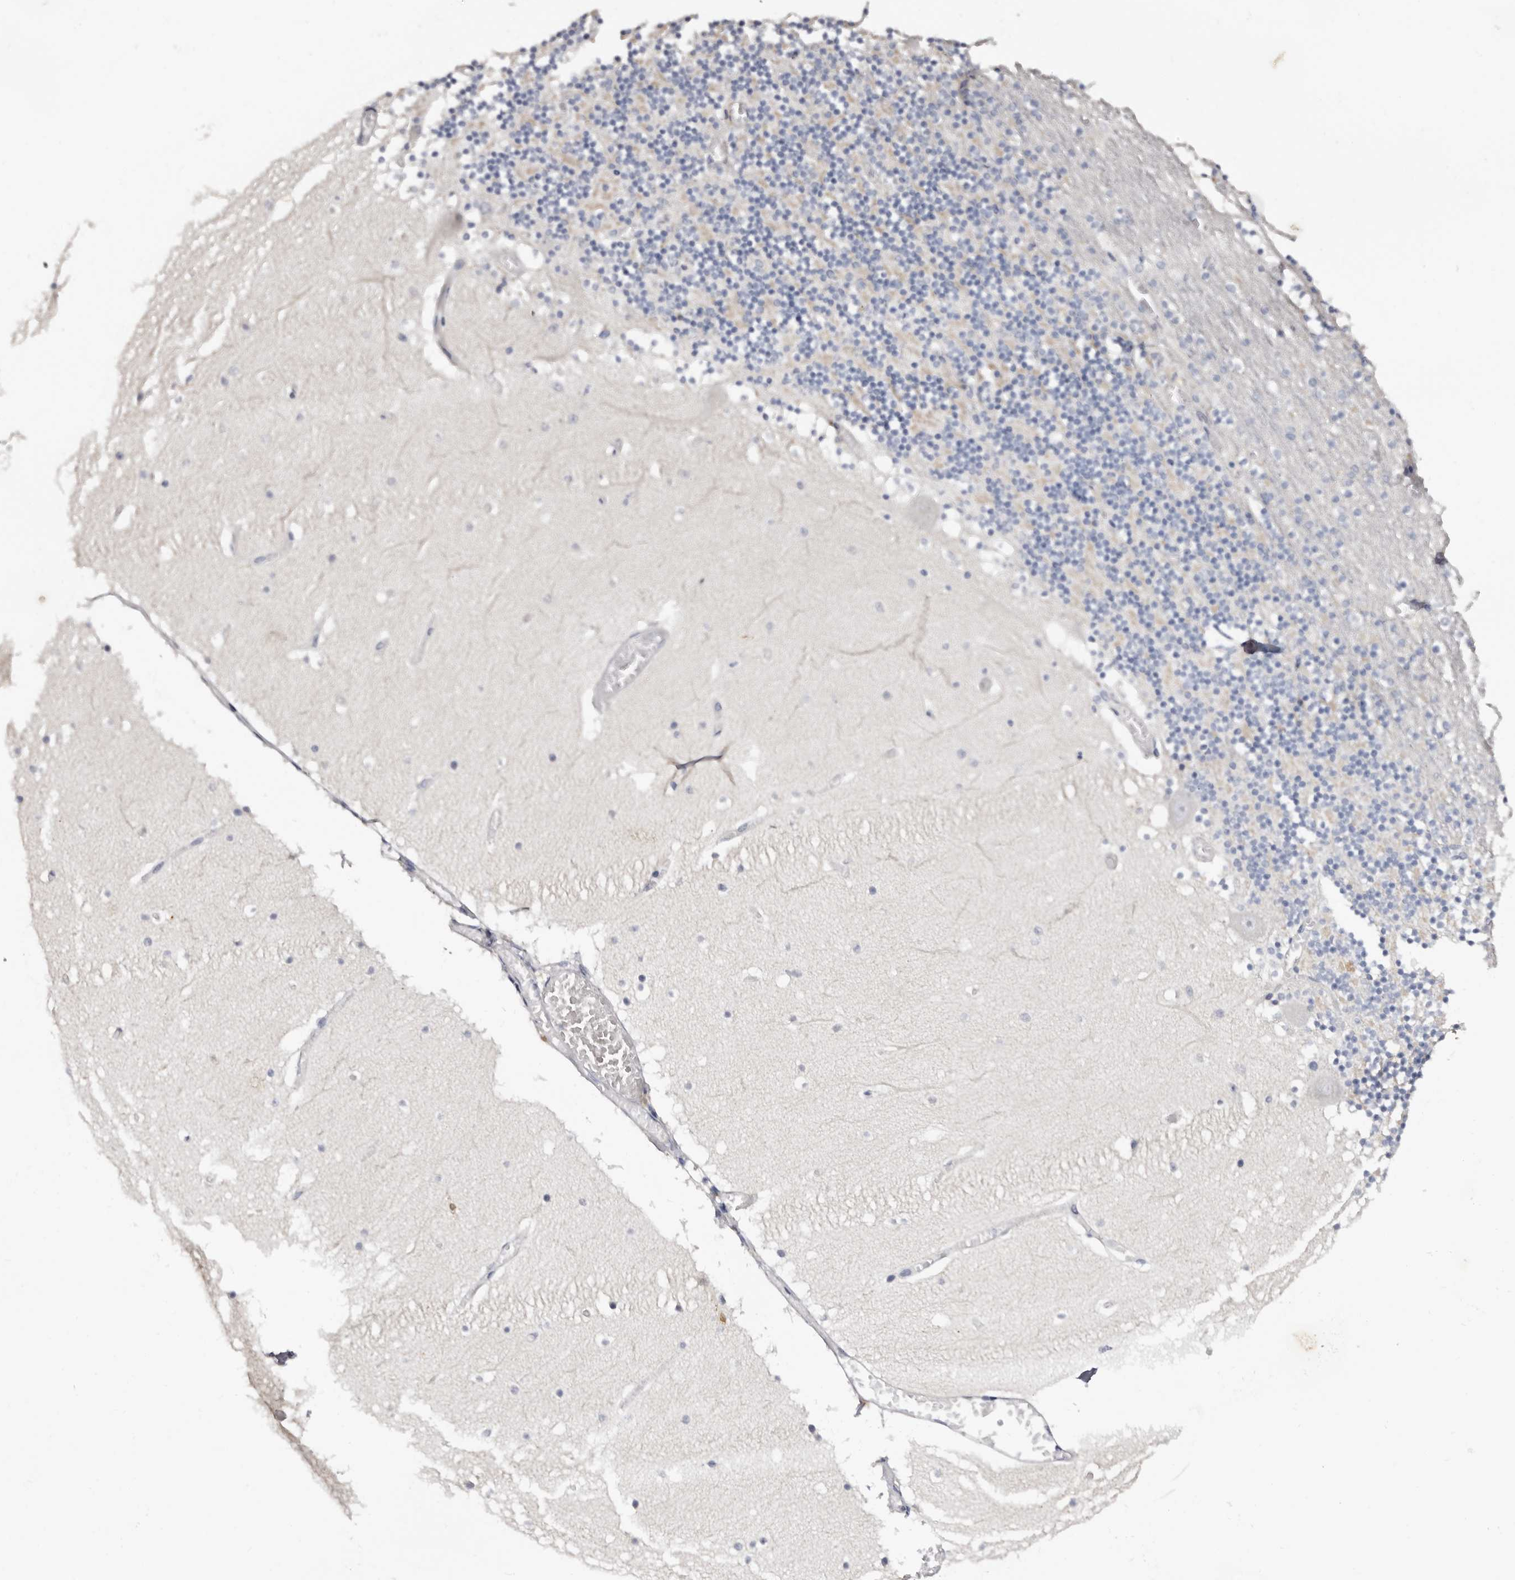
{"staining": {"intensity": "negative", "quantity": "none", "location": "none"}, "tissue": "cerebellum", "cell_type": "Cells in granular layer", "image_type": "normal", "snomed": [{"axis": "morphology", "description": "Normal tissue, NOS"}, {"axis": "topography", "description": "Cerebellum"}], "caption": "The histopathology image demonstrates no significant staining in cells in granular layer of cerebellum.", "gene": "CASQ1", "patient": {"sex": "female", "age": 28}}